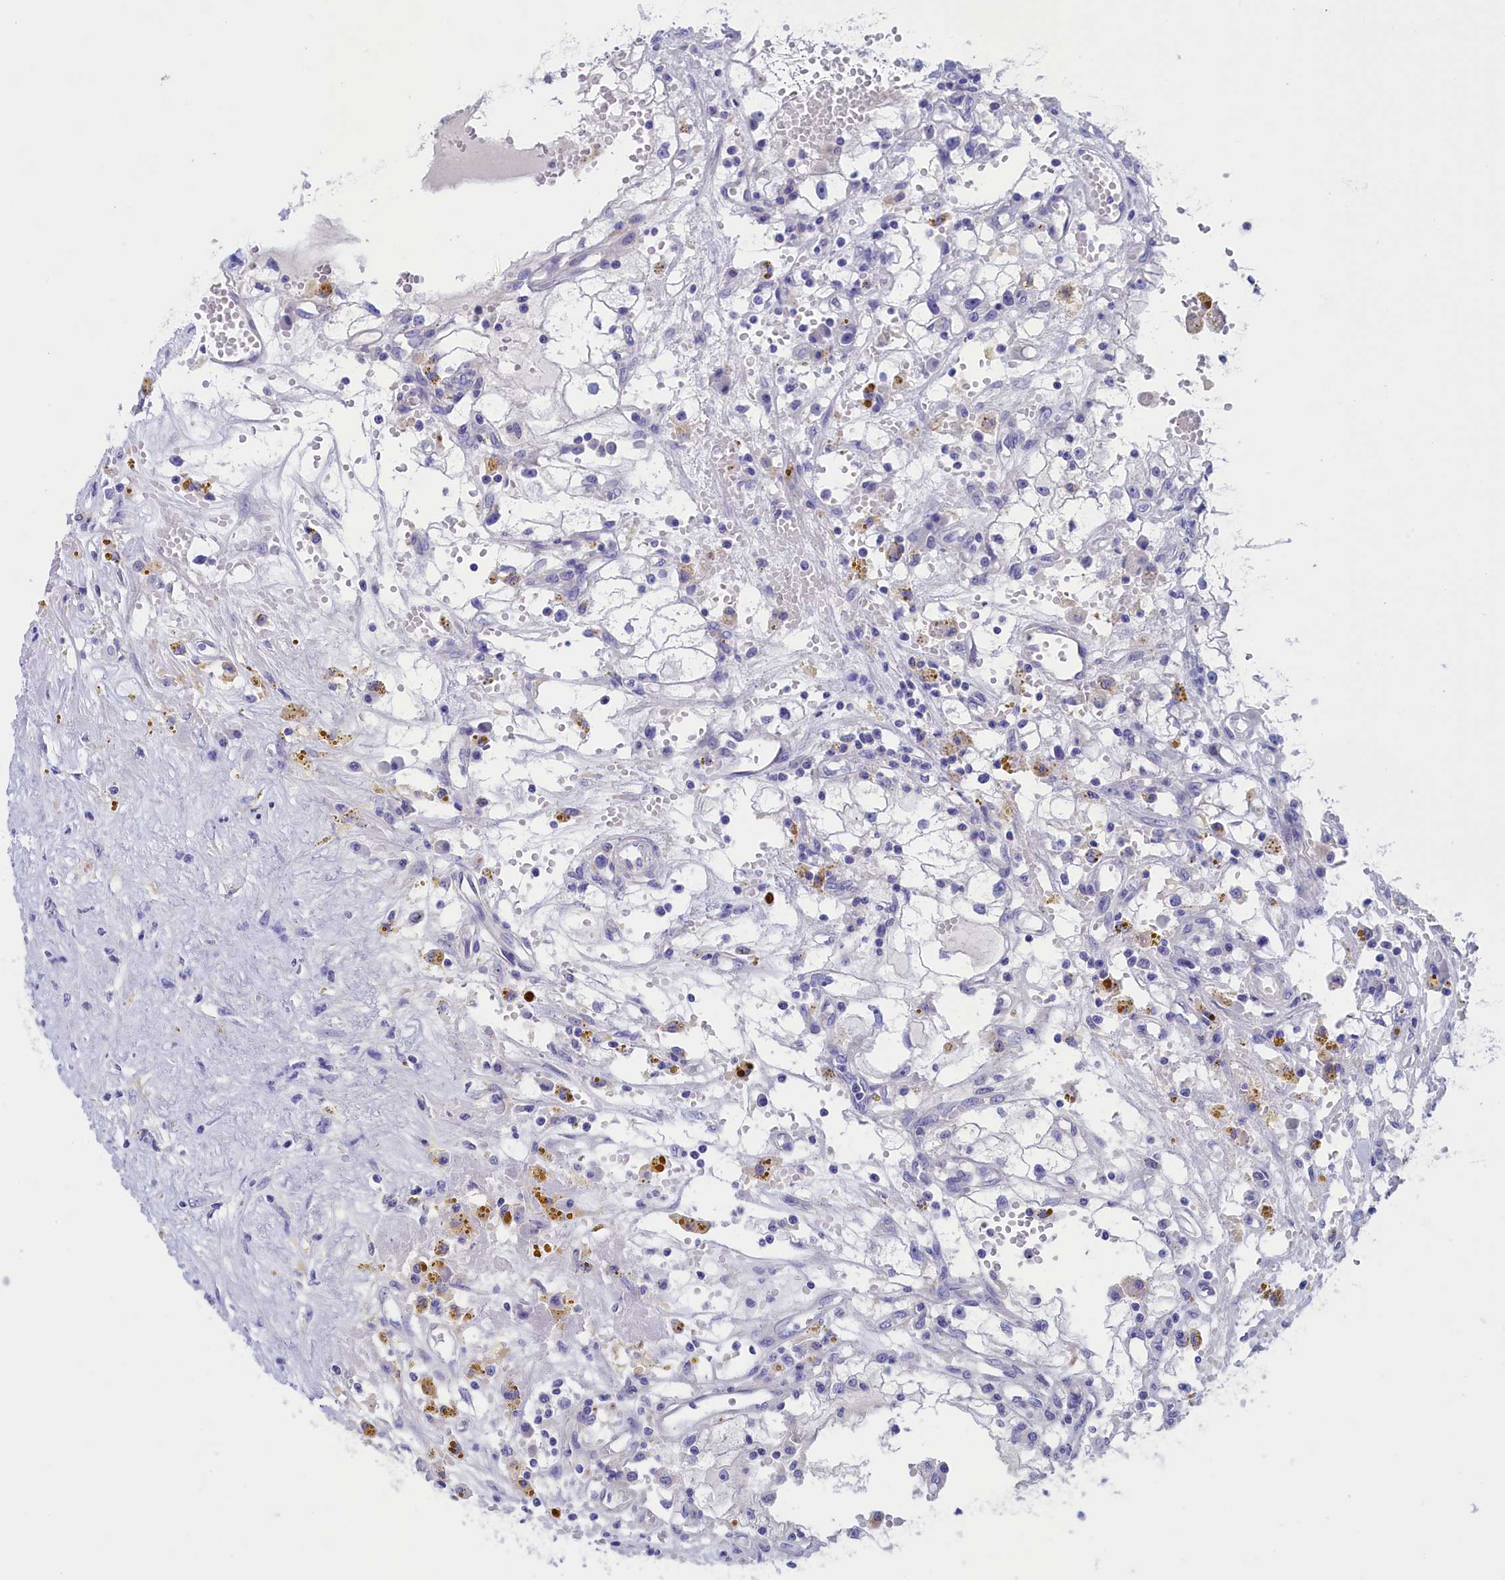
{"staining": {"intensity": "negative", "quantity": "none", "location": "none"}, "tissue": "renal cancer", "cell_type": "Tumor cells", "image_type": "cancer", "snomed": [{"axis": "morphology", "description": "Adenocarcinoma, NOS"}, {"axis": "topography", "description": "Kidney"}], "caption": "Immunohistochemistry (IHC) micrograph of neoplastic tissue: human renal cancer stained with DAB (3,3'-diaminobenzidine) reveals no significant protein positivity in tumor cells. The staining is performed using DAB brown chromogen with nuclei counter-stained in using hematoxylin.", "gene": "VPS35L", "patient": {"sex": "male", "age": 56}}